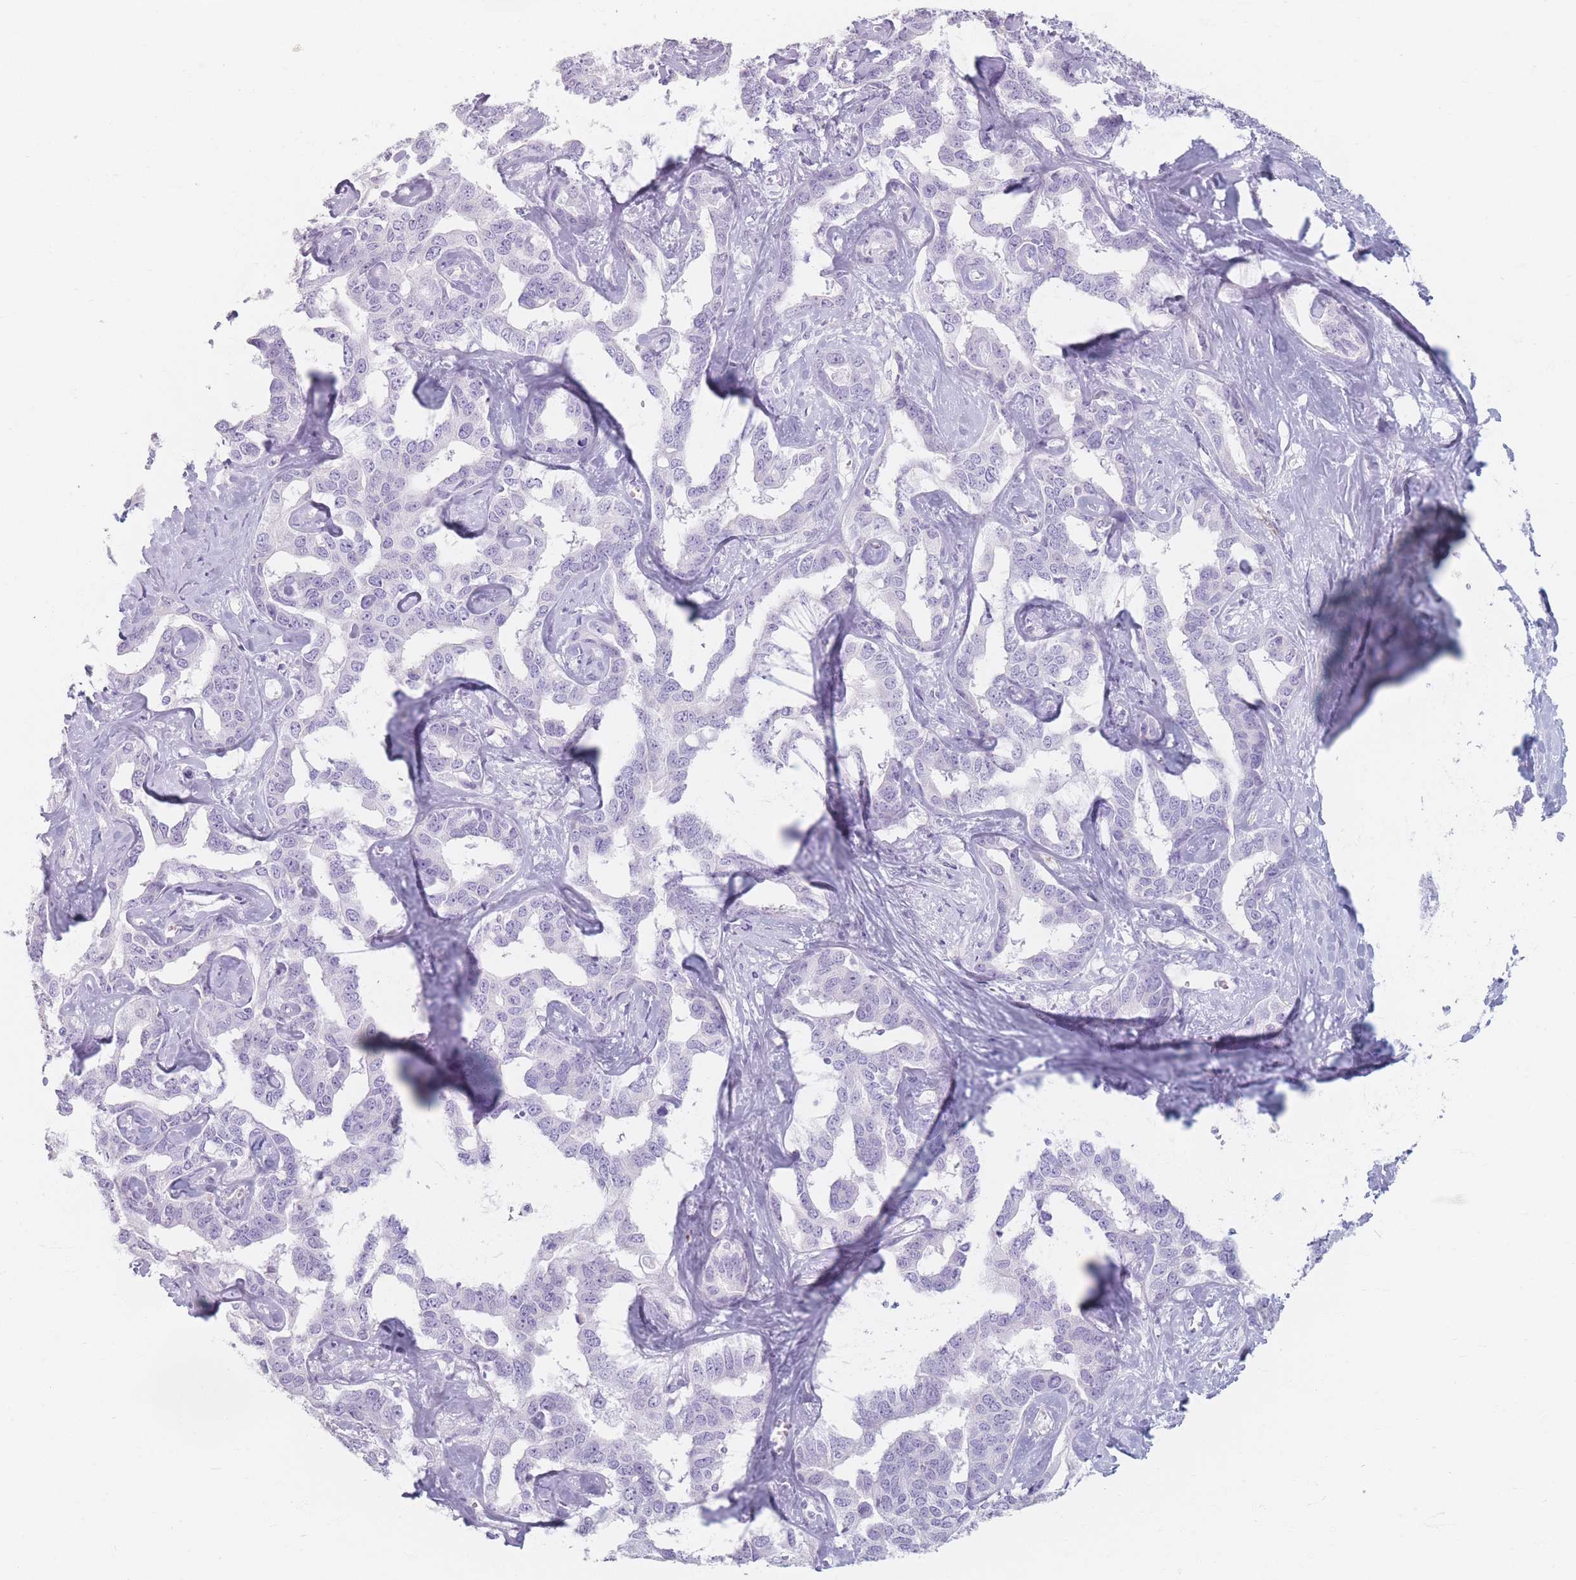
{"staining": {"intensity": "negative", "quantity": "none", "location": "none"}, "tissue": "liver cancer", "cell_type": "Tumor cells", "image_type": "cancer", "snomed": [{"axis": "morphology", "description": "Cholangiocarcinoma"}, {"axis": "topography", "description": "Liver"}], "caption": "Immunohistochemistry micrograph of neoplastic tissue: liver cholangiocarcinoma stained with DAB (3,3'-diaminobenzidine) shows no significant protein staining in tumor cells.", "gene": "PIGM", "patient": {"sex": "male", "age": 59}}